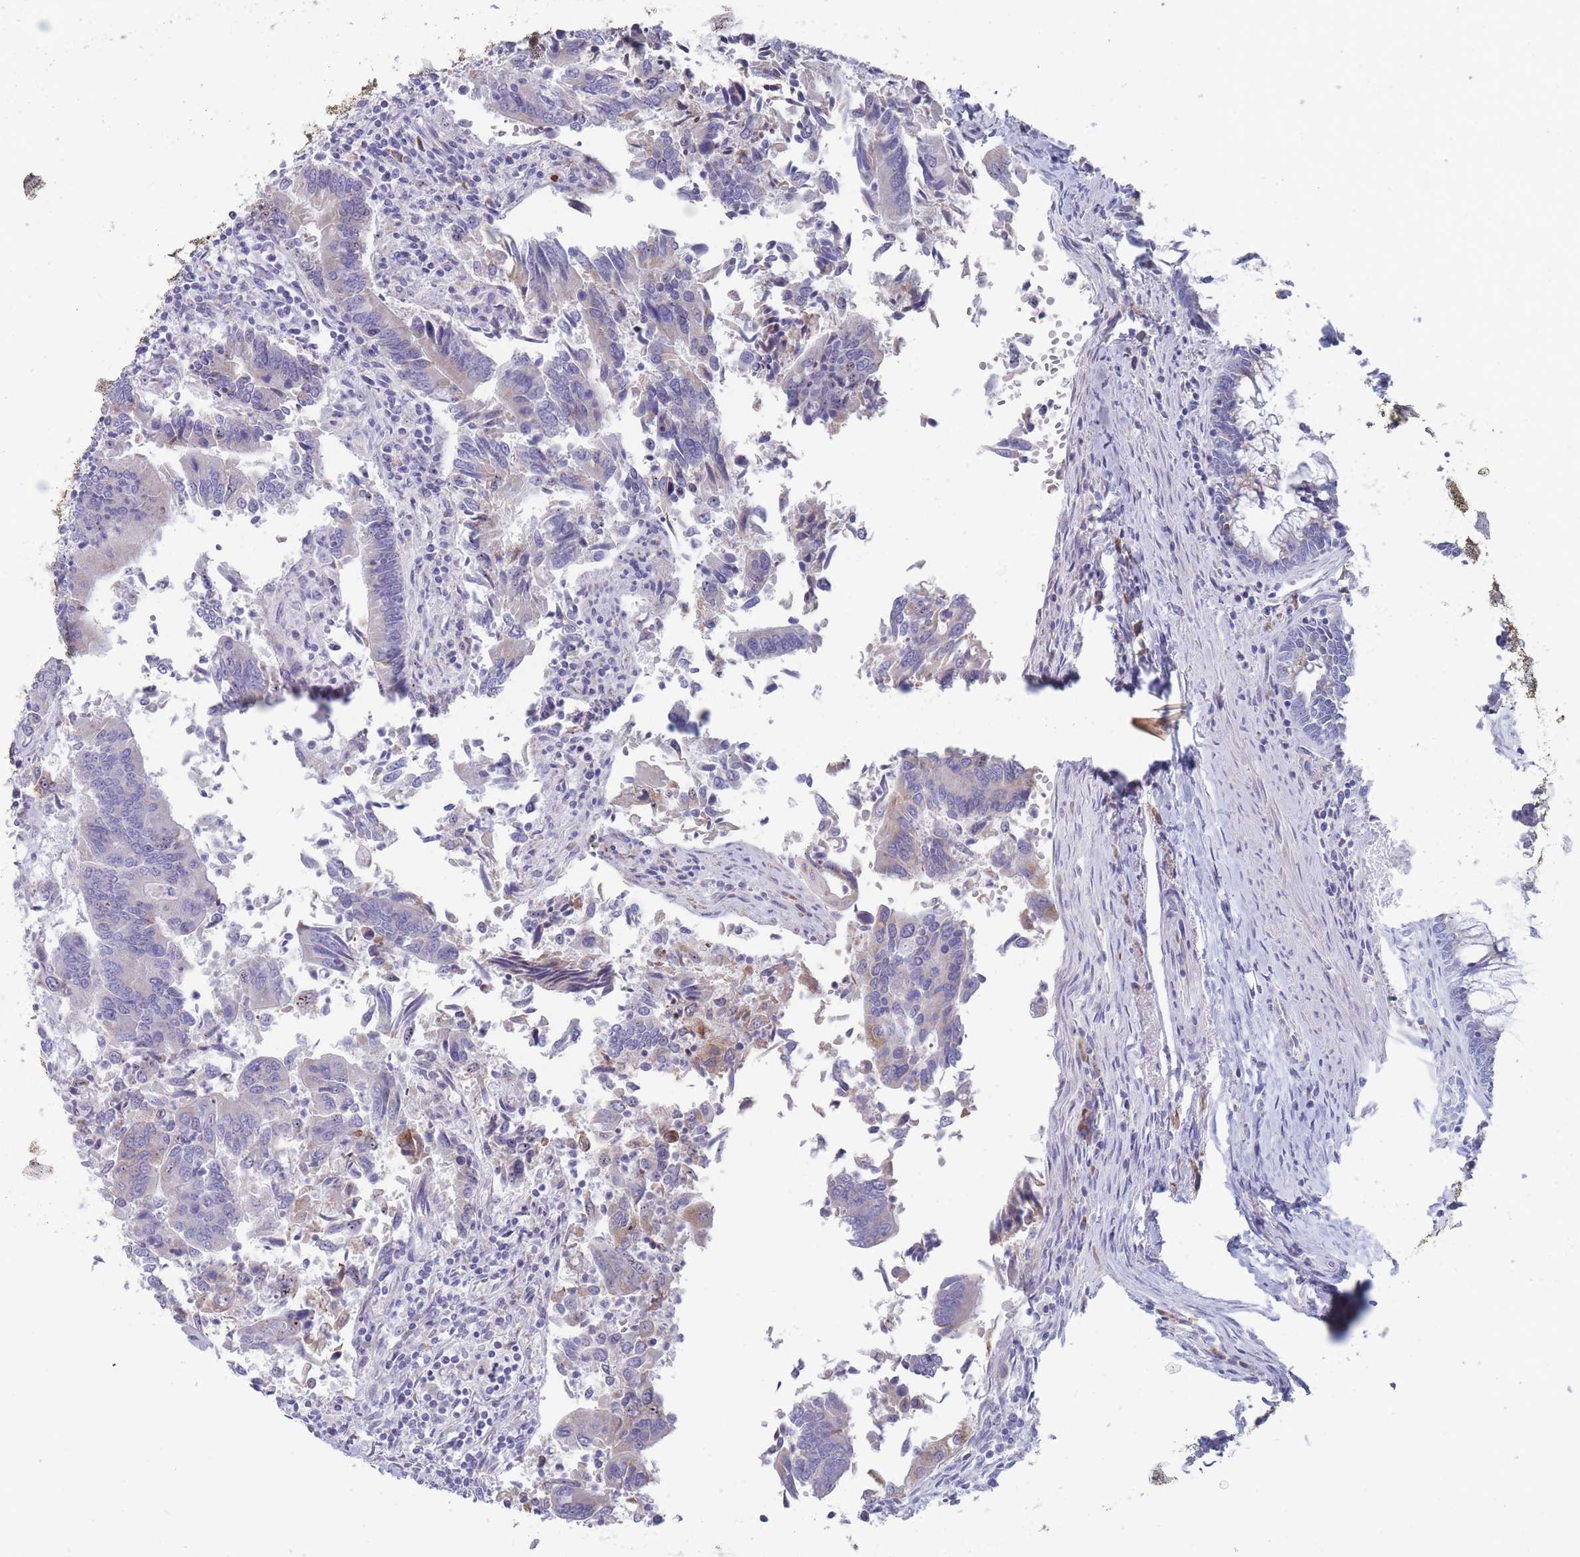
{"staining": {"intensity": "negative", "quantity": "none", "location": "none"}, "tissue": "colorectal cancer", "cell_type": "Tumor cells", "image_type": "cancer", "snomed": [{"axis": "morphology", "description": "Adenocarcinoma, NOS"}, {"axis": "topography", "description": "Colon"}], "caption": "Colorectal cancer (adenocarcinoma) was stained to show a protein in brown. There is no significant positivity in tumor cells.", "gene": "ST8SIA5", "patient": {"sex": "female", "age": 67}}